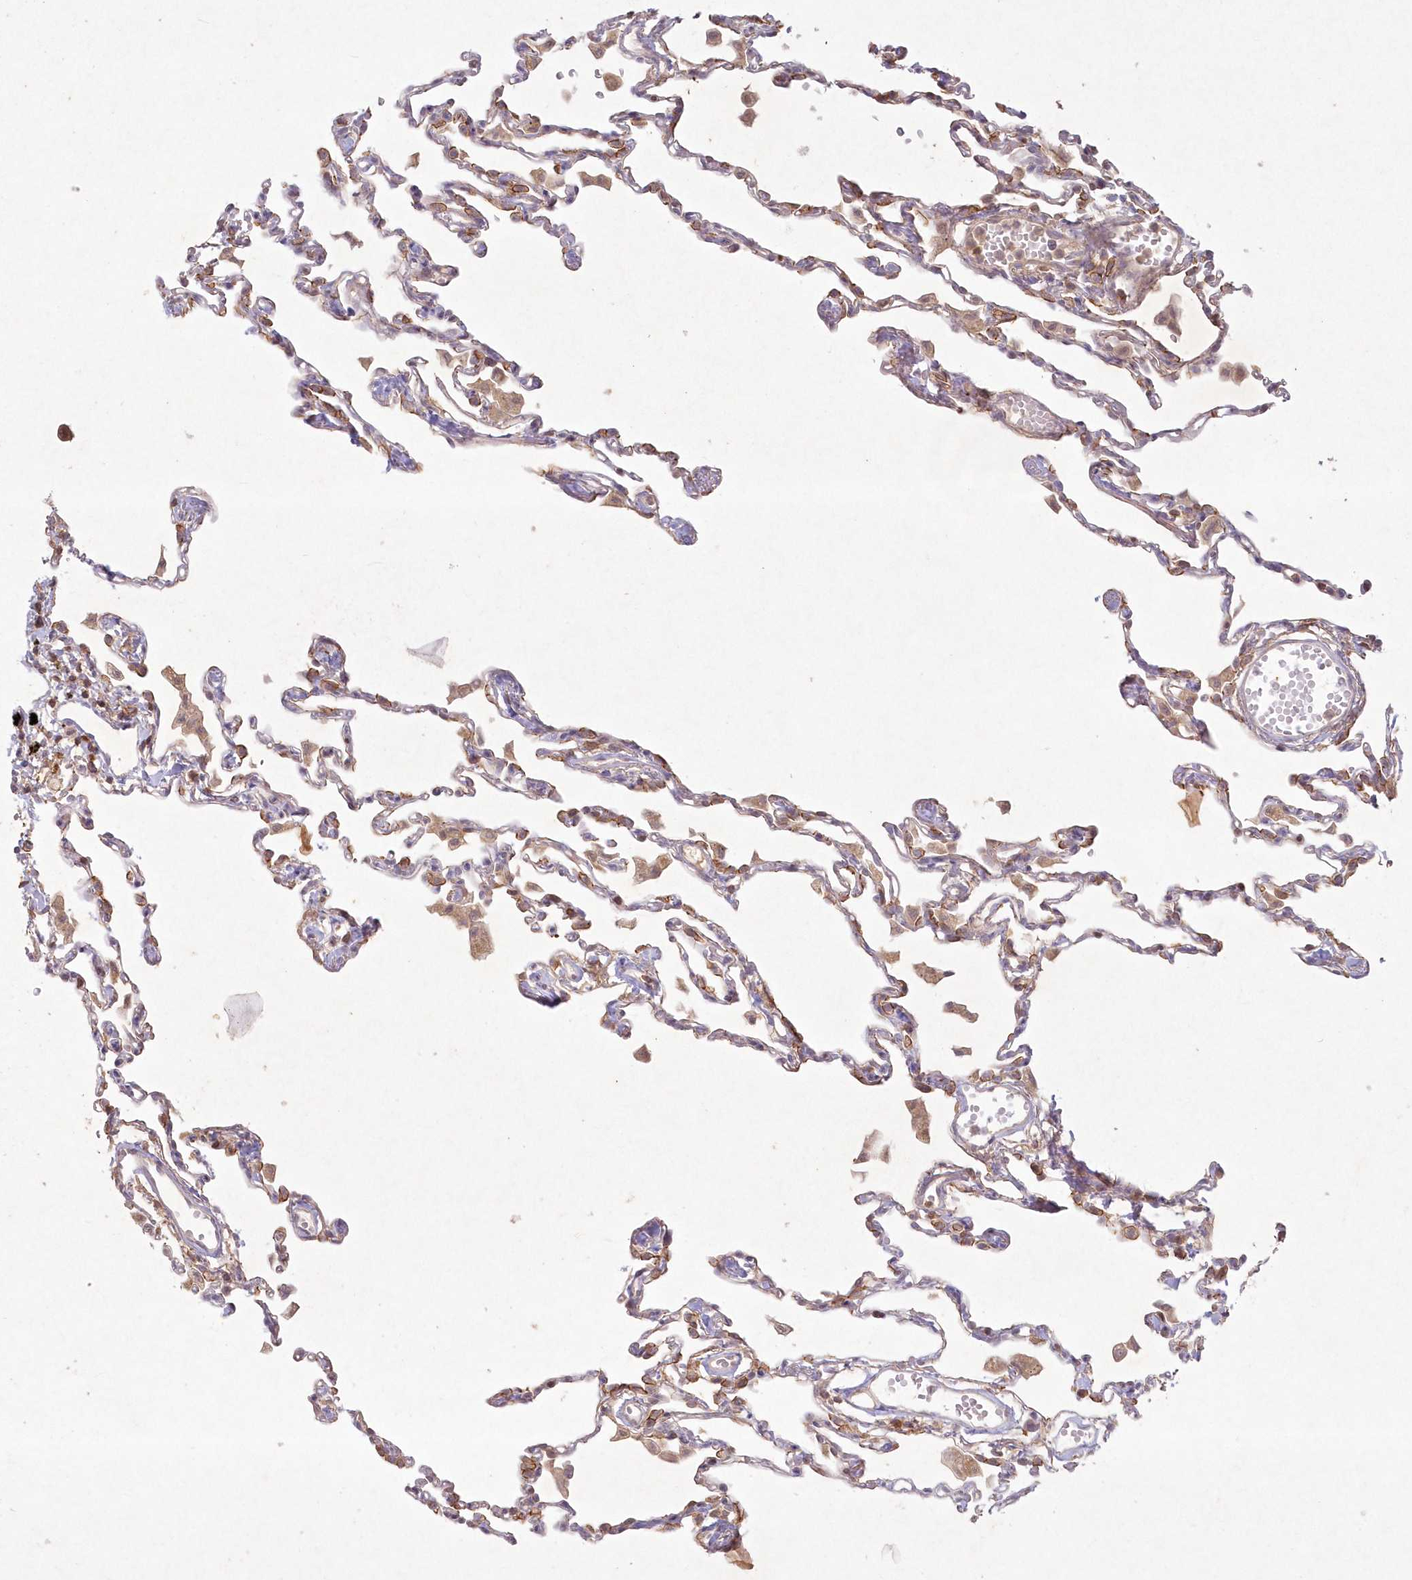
{"staining": {"intensity": "moderate", "quantity": "25%-75%", "location": "cytoplasmic/membranous"}, "tissue": "lung", "cell_type": "Alveolar cells", "image_type": "normal", "snomed": [{"axis": "morphology", "description": "Normal tissue, NOS"}, {"axis": "topography", "description": "Lung"}], "caption": "Immunohistochemical staining of normal human lung displays 25%-75% levels of moderate cytoplasmic/membranous protein expression in about 25%-75% of alveolar cells. The staining was performed using DAB, with brown indicating positive protein expression. Nuclei are stained blue with hematoxylin.", "gene": "TOGARAM2", "patient": {"sex": "female", "age": 49}}